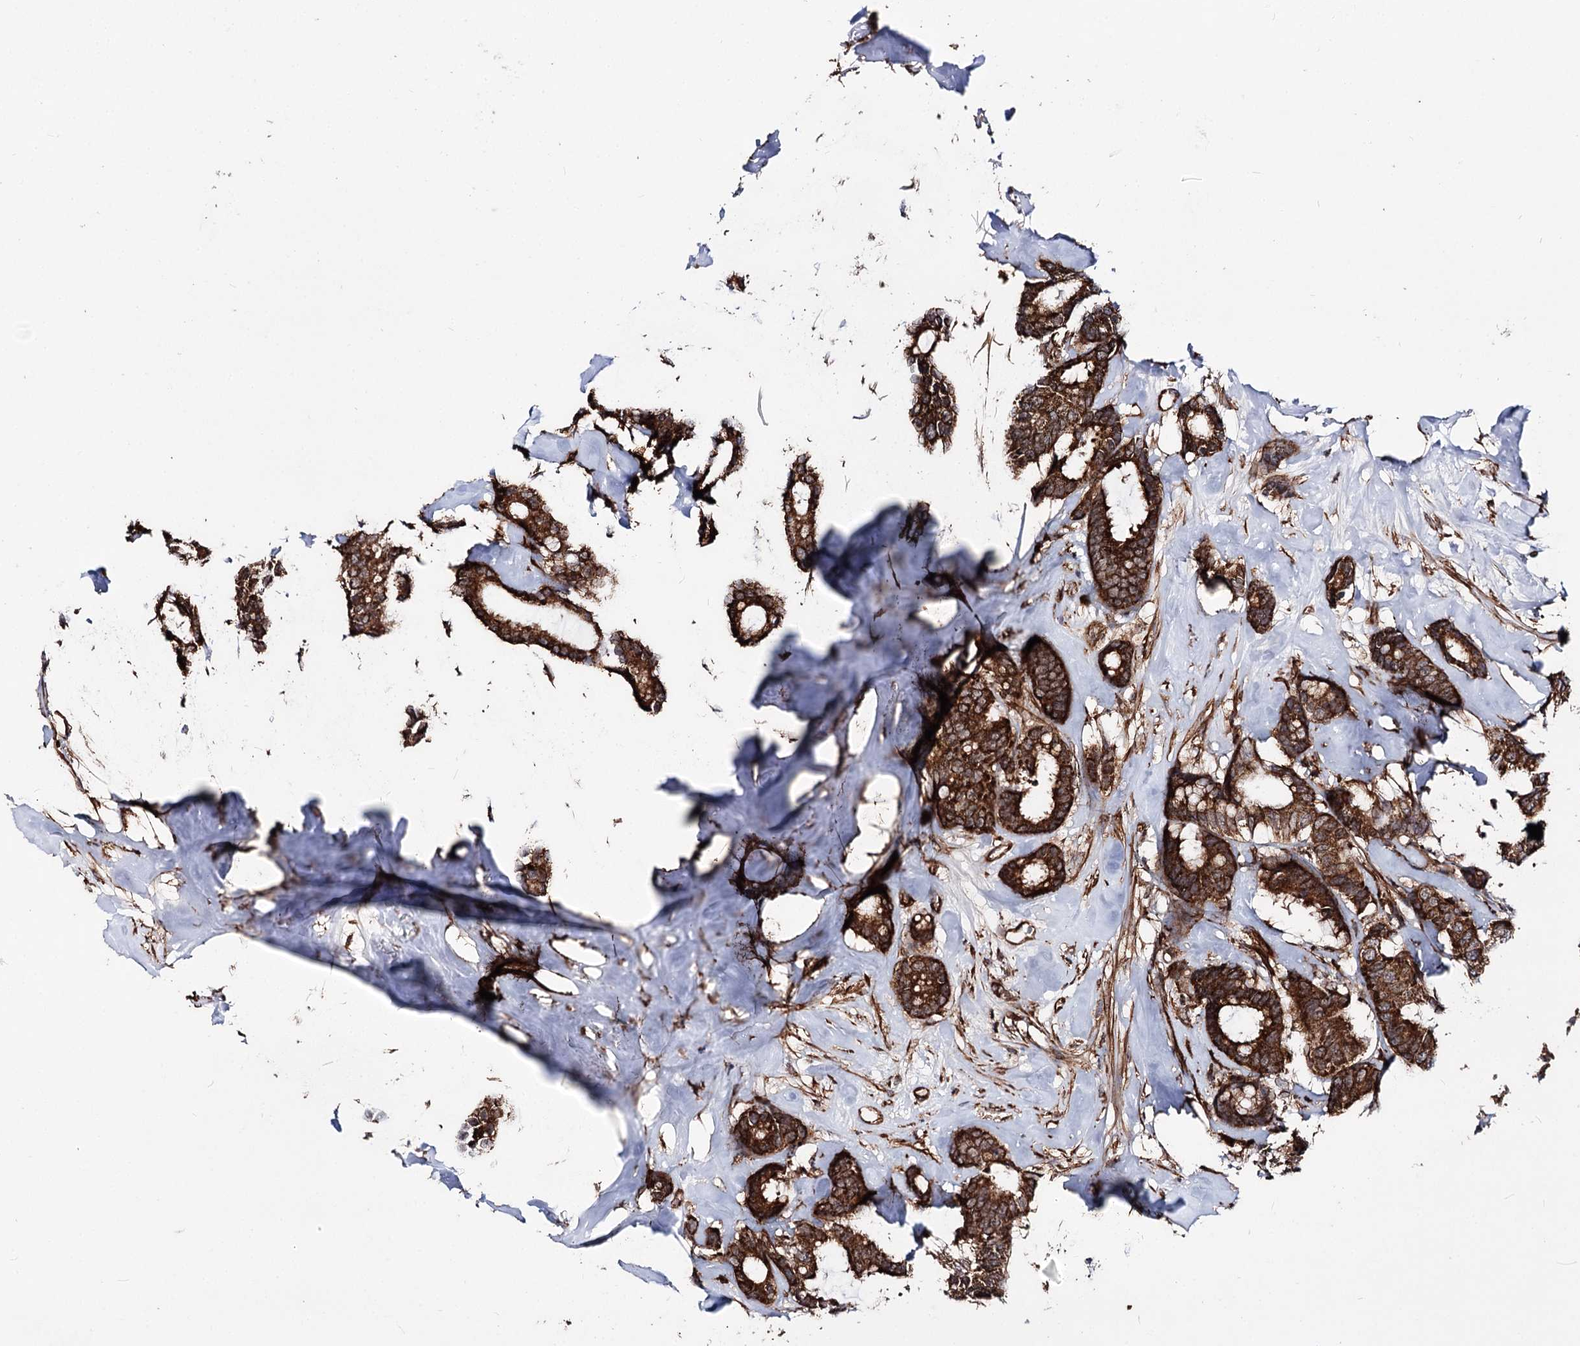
{"staining": {"intensity": "strong", "quantity": ">75%", "location": "cytoplasmic/membranous"}, "tissue": "breast cancer", "cell_type": "Tumor cells", "image_type": "cancer", "snomed": [{"axis": "morphology", "description": "Duct carcinoma"}, {"axis": "topography", "description": "Breast"}], "caption": "DAB immunohistochemical staining of infiltrating ductal carcinoma (breast) demonstrates strong cytoplasmic/membranous protein staining in approximately >75% of tumor cells.", "gene": "FGFR1OP2", "patient": {"sex": "female", "age": 87}}